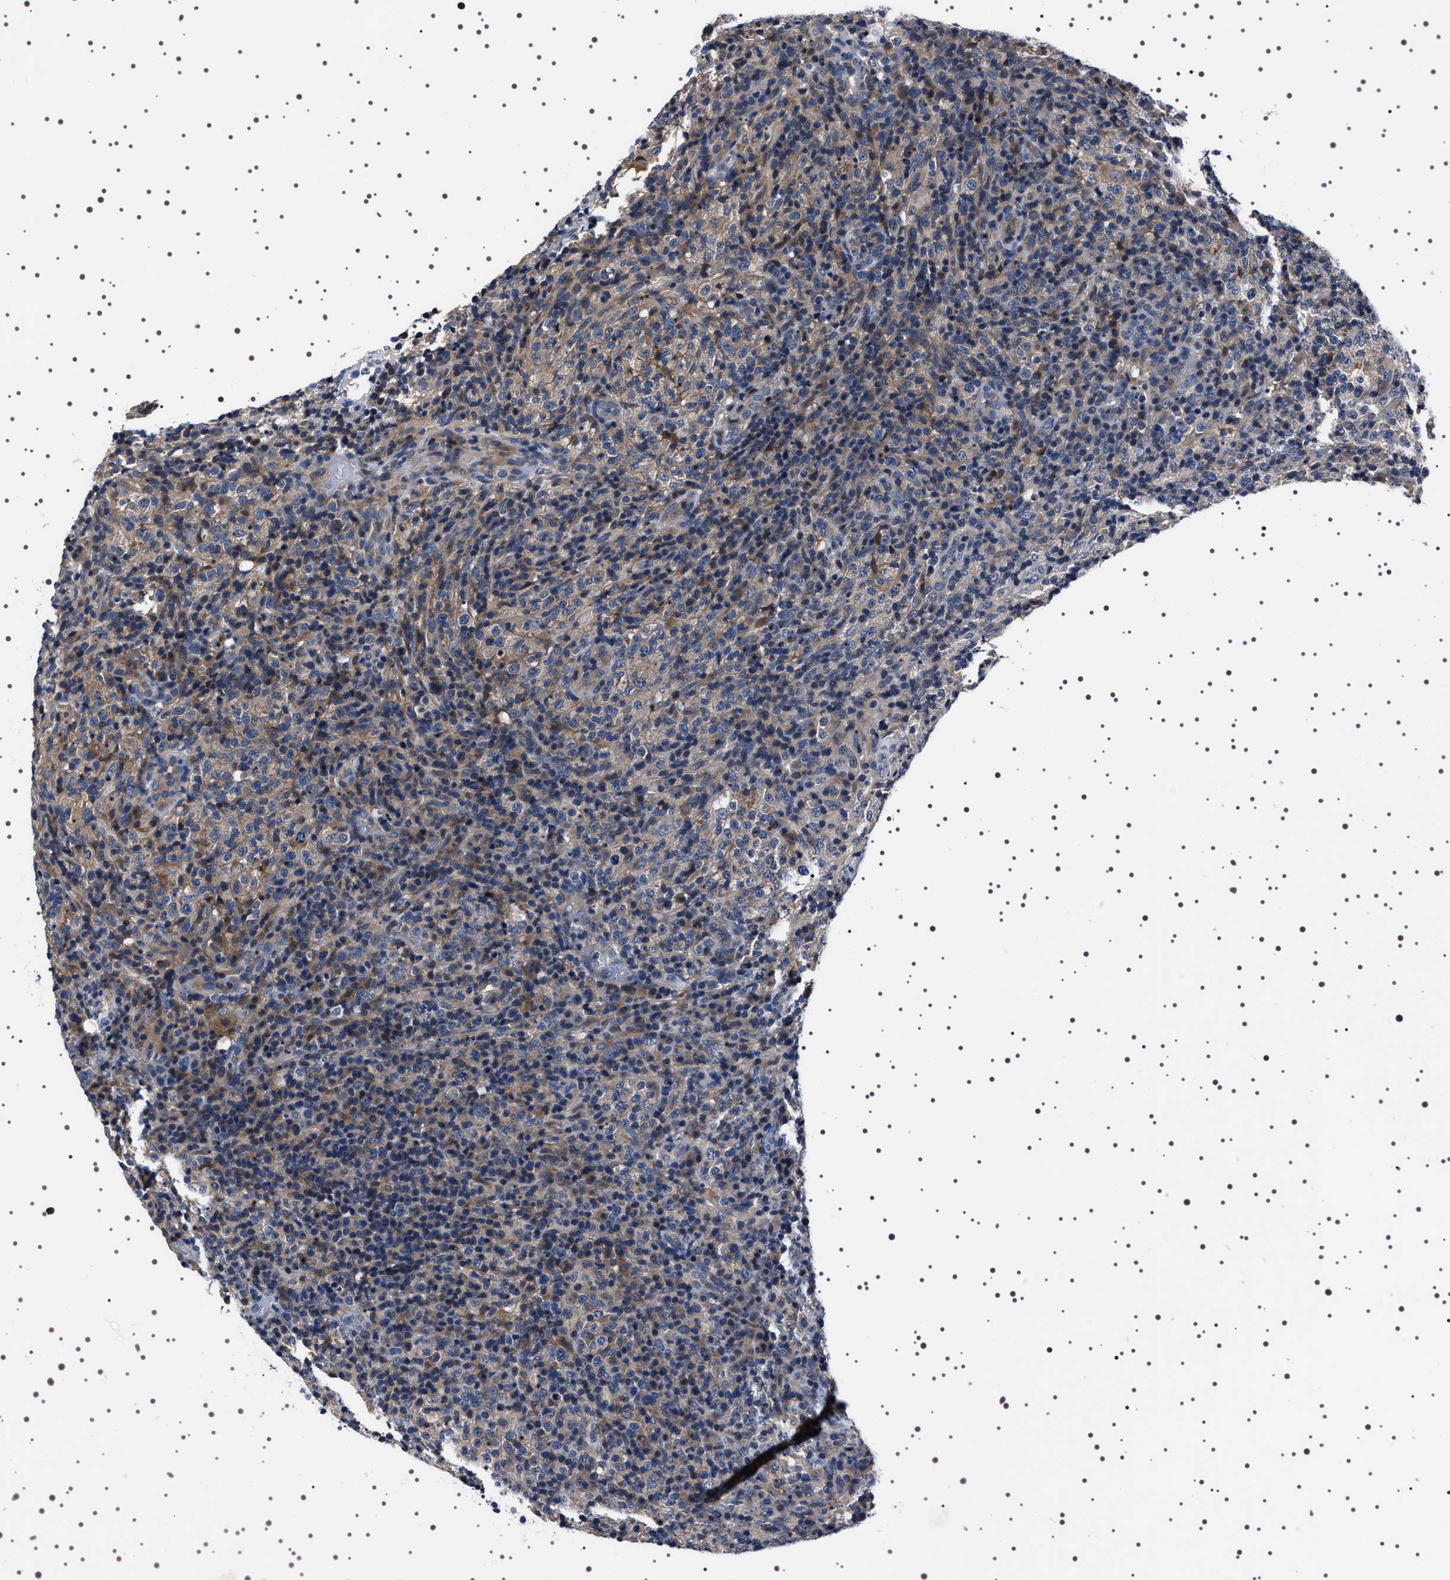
{"staining": {"intensity": "weak", "quantity": "<25%", "location": "cytoplasmic/membranous"}, "tissue": "lymphoma", "cell_type": "Tumor cells", "image_type": "cancer", "snomed": [{"axis": "morphology", "description": "Malignant lymphoma, non-Hodgkin's type, High grade"}, {"axis": "topography", "description": "Lymph node"}], "caption": "Tumor cells show no significant expression in high-grade malignant lymphoma, non-Hodgkin's type.", "gene": "TARBP1", "patient": {"sex": "female", "age": 76}}